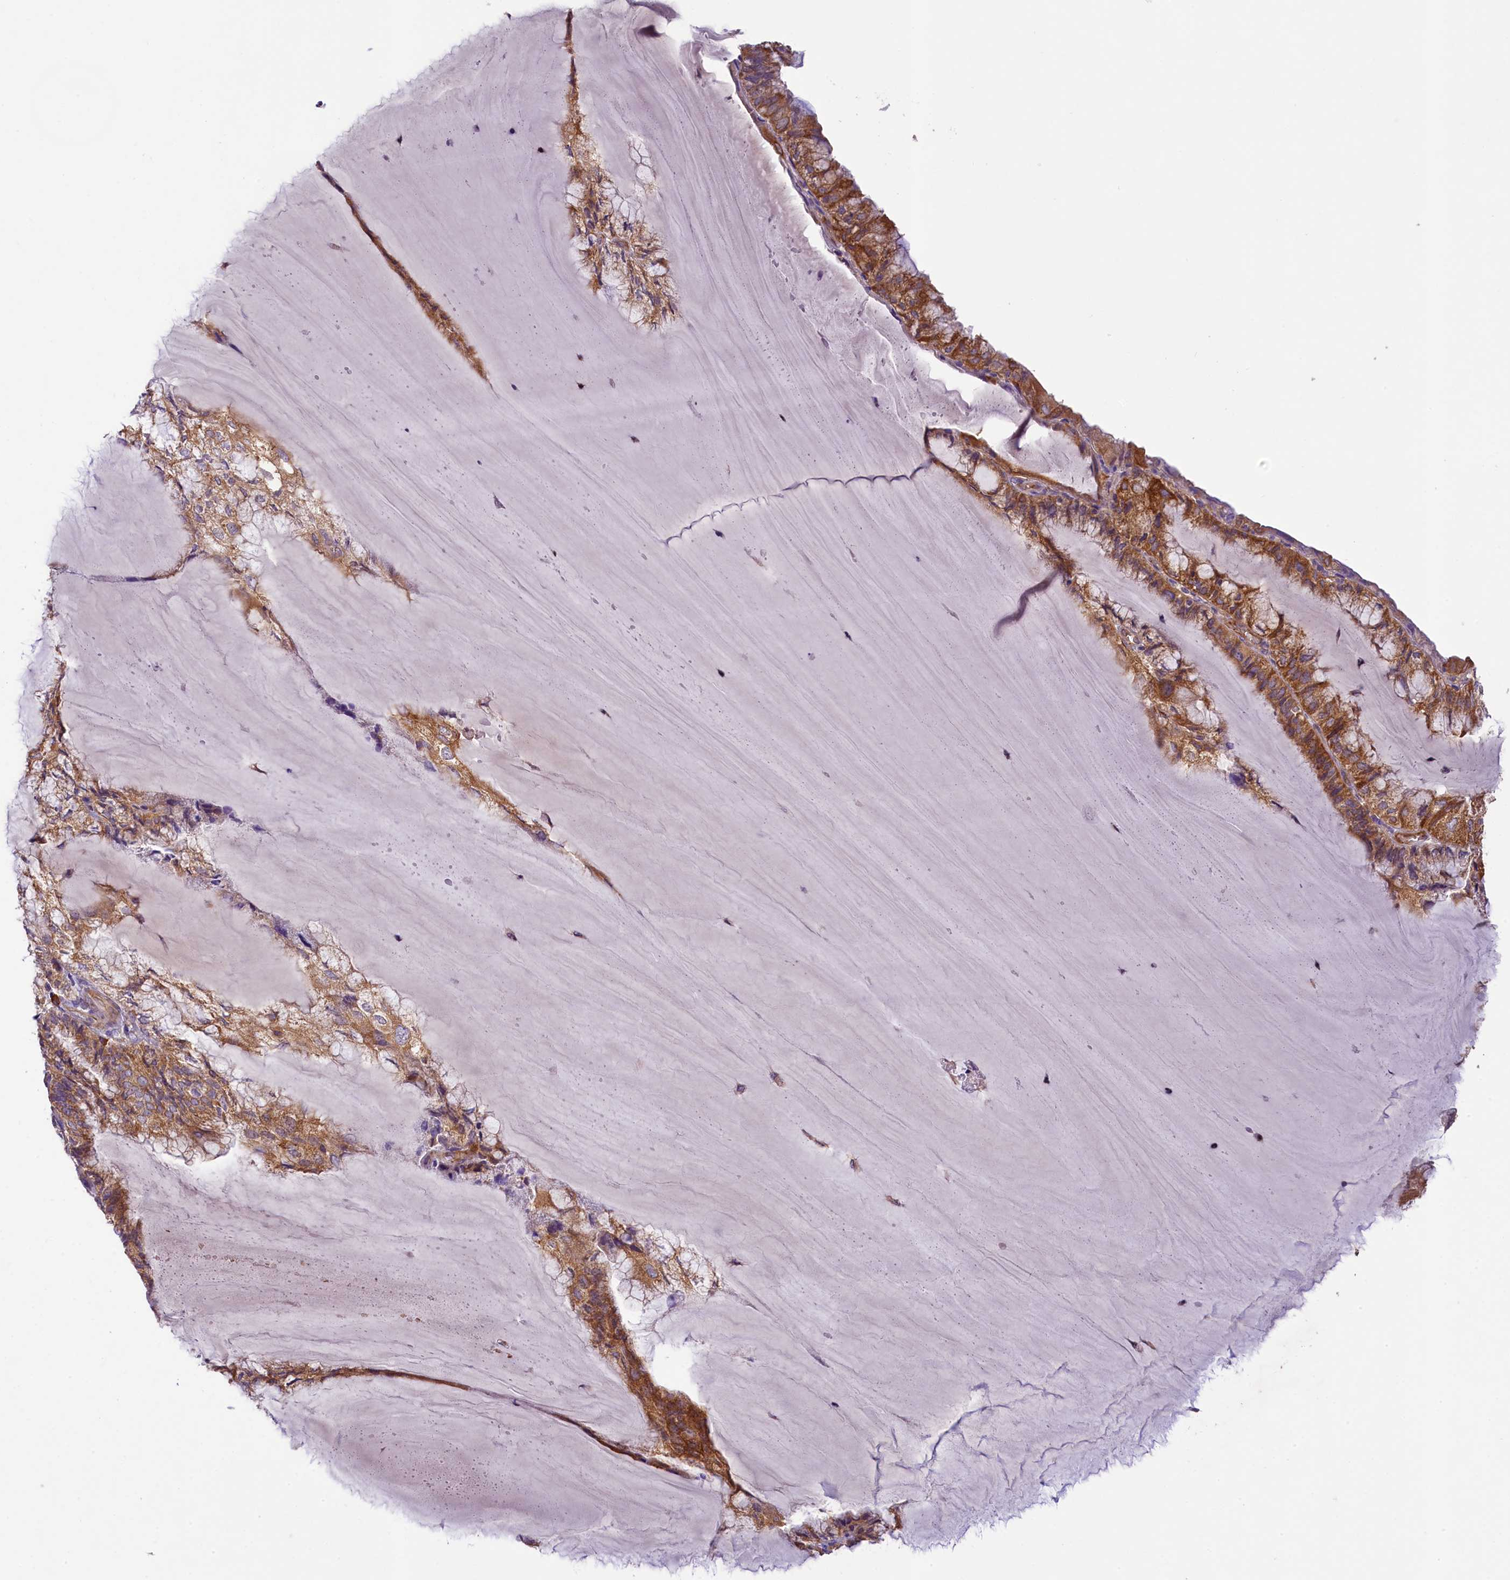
{"staining": {"intensity": "moderate", "quantity": ">75%", "location": "cytoplasmic/membranous"}, "tissue": "endometrial cancer", "cell_type": "Tumor cells", "image_type": "cancer", "snomed": [{"axis": "morphology", "description": "Adenocarcinoma, NOS"}, {"axis": "topography", "description": "Endometrium"}], "caption": "Immunohistochemical staining of endometrial adenocarcinoma shows medium levels of moderate cytoplasmic/membranous expression in about >75% of tumor cells. (Stains: DAB (3,3'-diaminobenzidine) in brown, nuclei in blue, Microscopy: brightfield microscopy at high magnification).", "gene": "LARP4", "patient": {"sex": "female", "age": 81}}